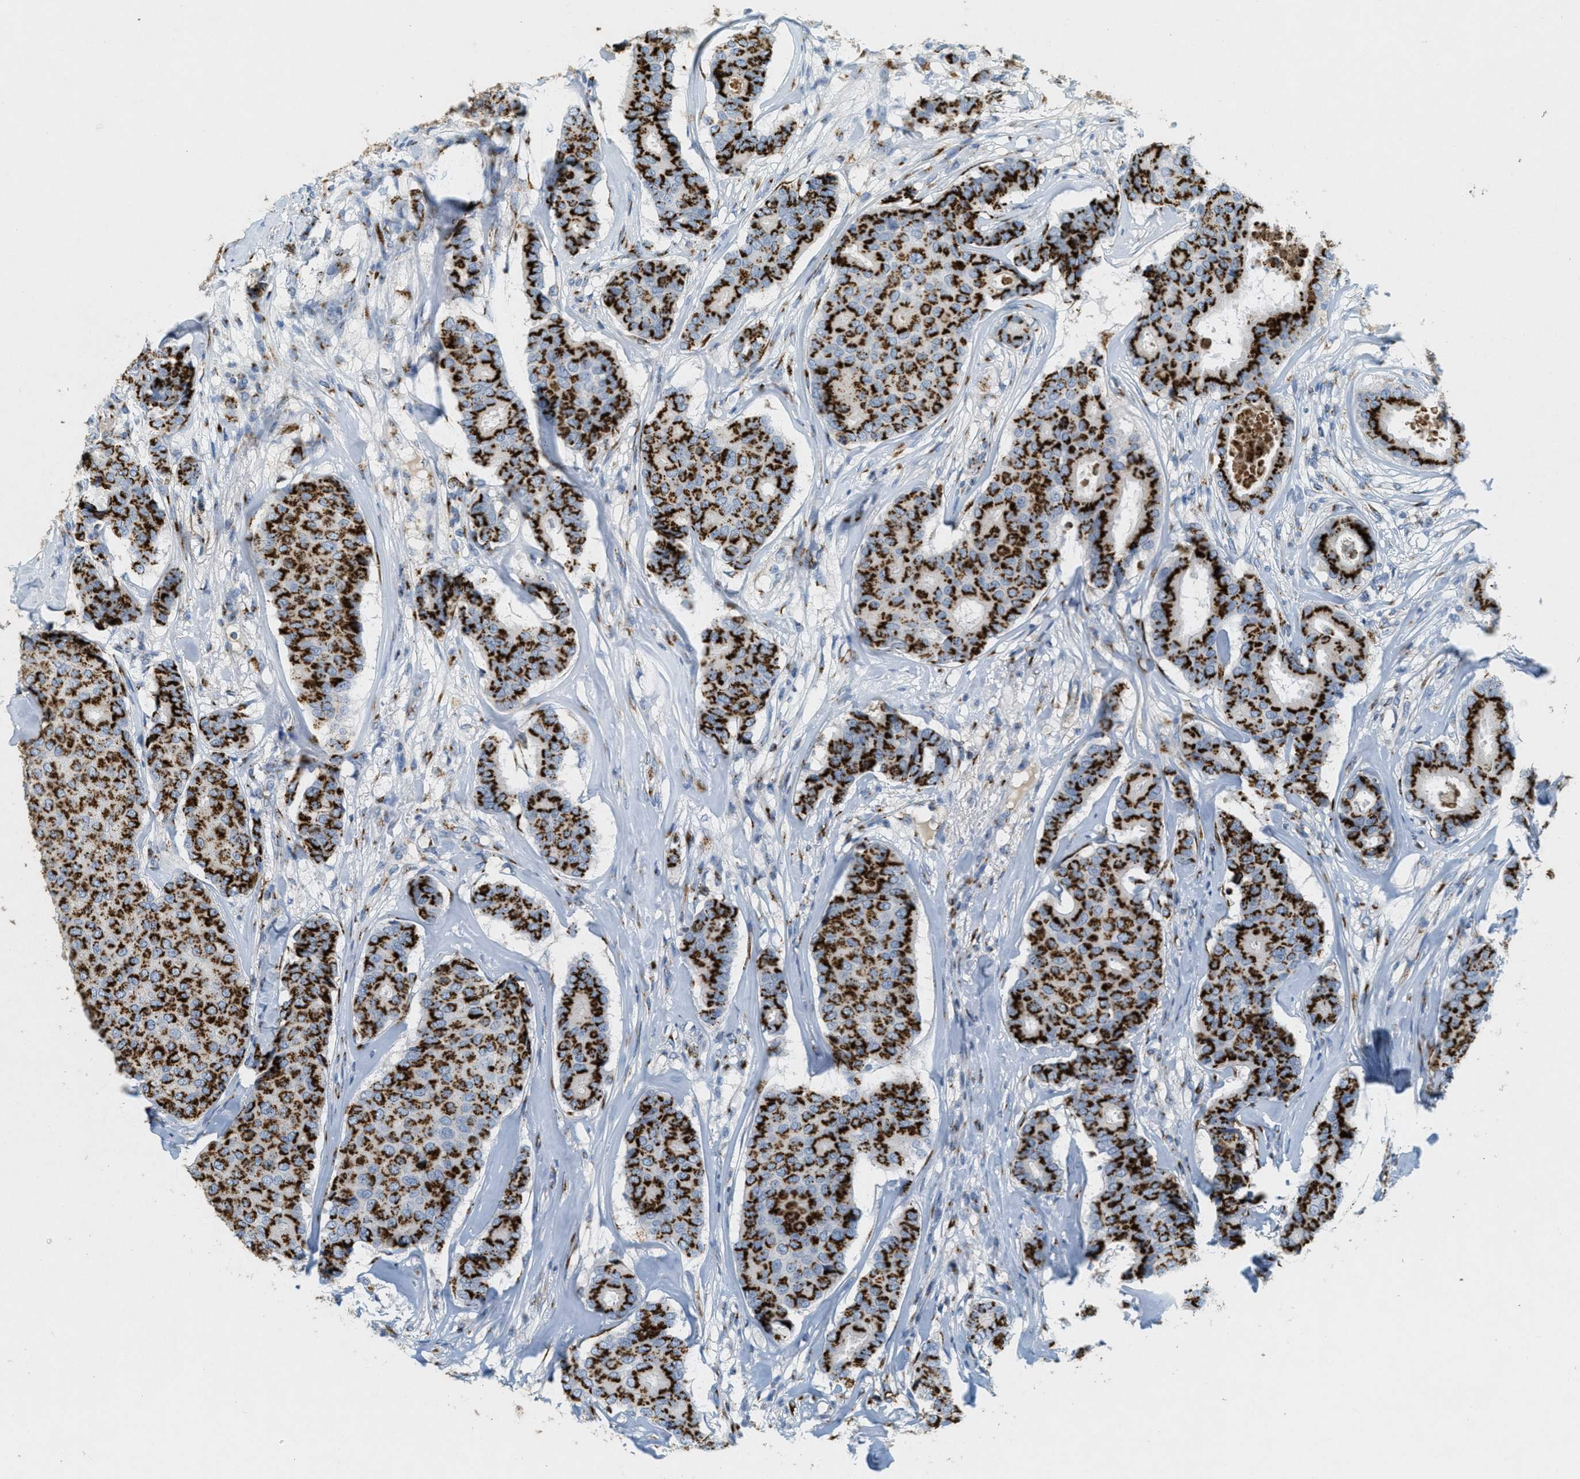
{"staining": {"intensity": "strong", "quantity": ">75%", "location": "cytoplasmic/membranous"}, "tissue": "breast cancer", "cell_type": "Tumor cells", "image_type": "cancer", "snomed": [{"axis": "morphology", "description": "Duct carcinoma"}, {"axis": "topography", "description": "Breast"}], "caption": "Protein staining of breast cancer tissue demonstrates strong cytoplasmic/membranous expression in approximately >75% of tumor cells. (Stains: DAB in brown, nuclei in blue, Microscopy: brightfield microscopy at high magnification).", "gene": "ENTPD4", "patient": {"sex": "female", "age": 75}}